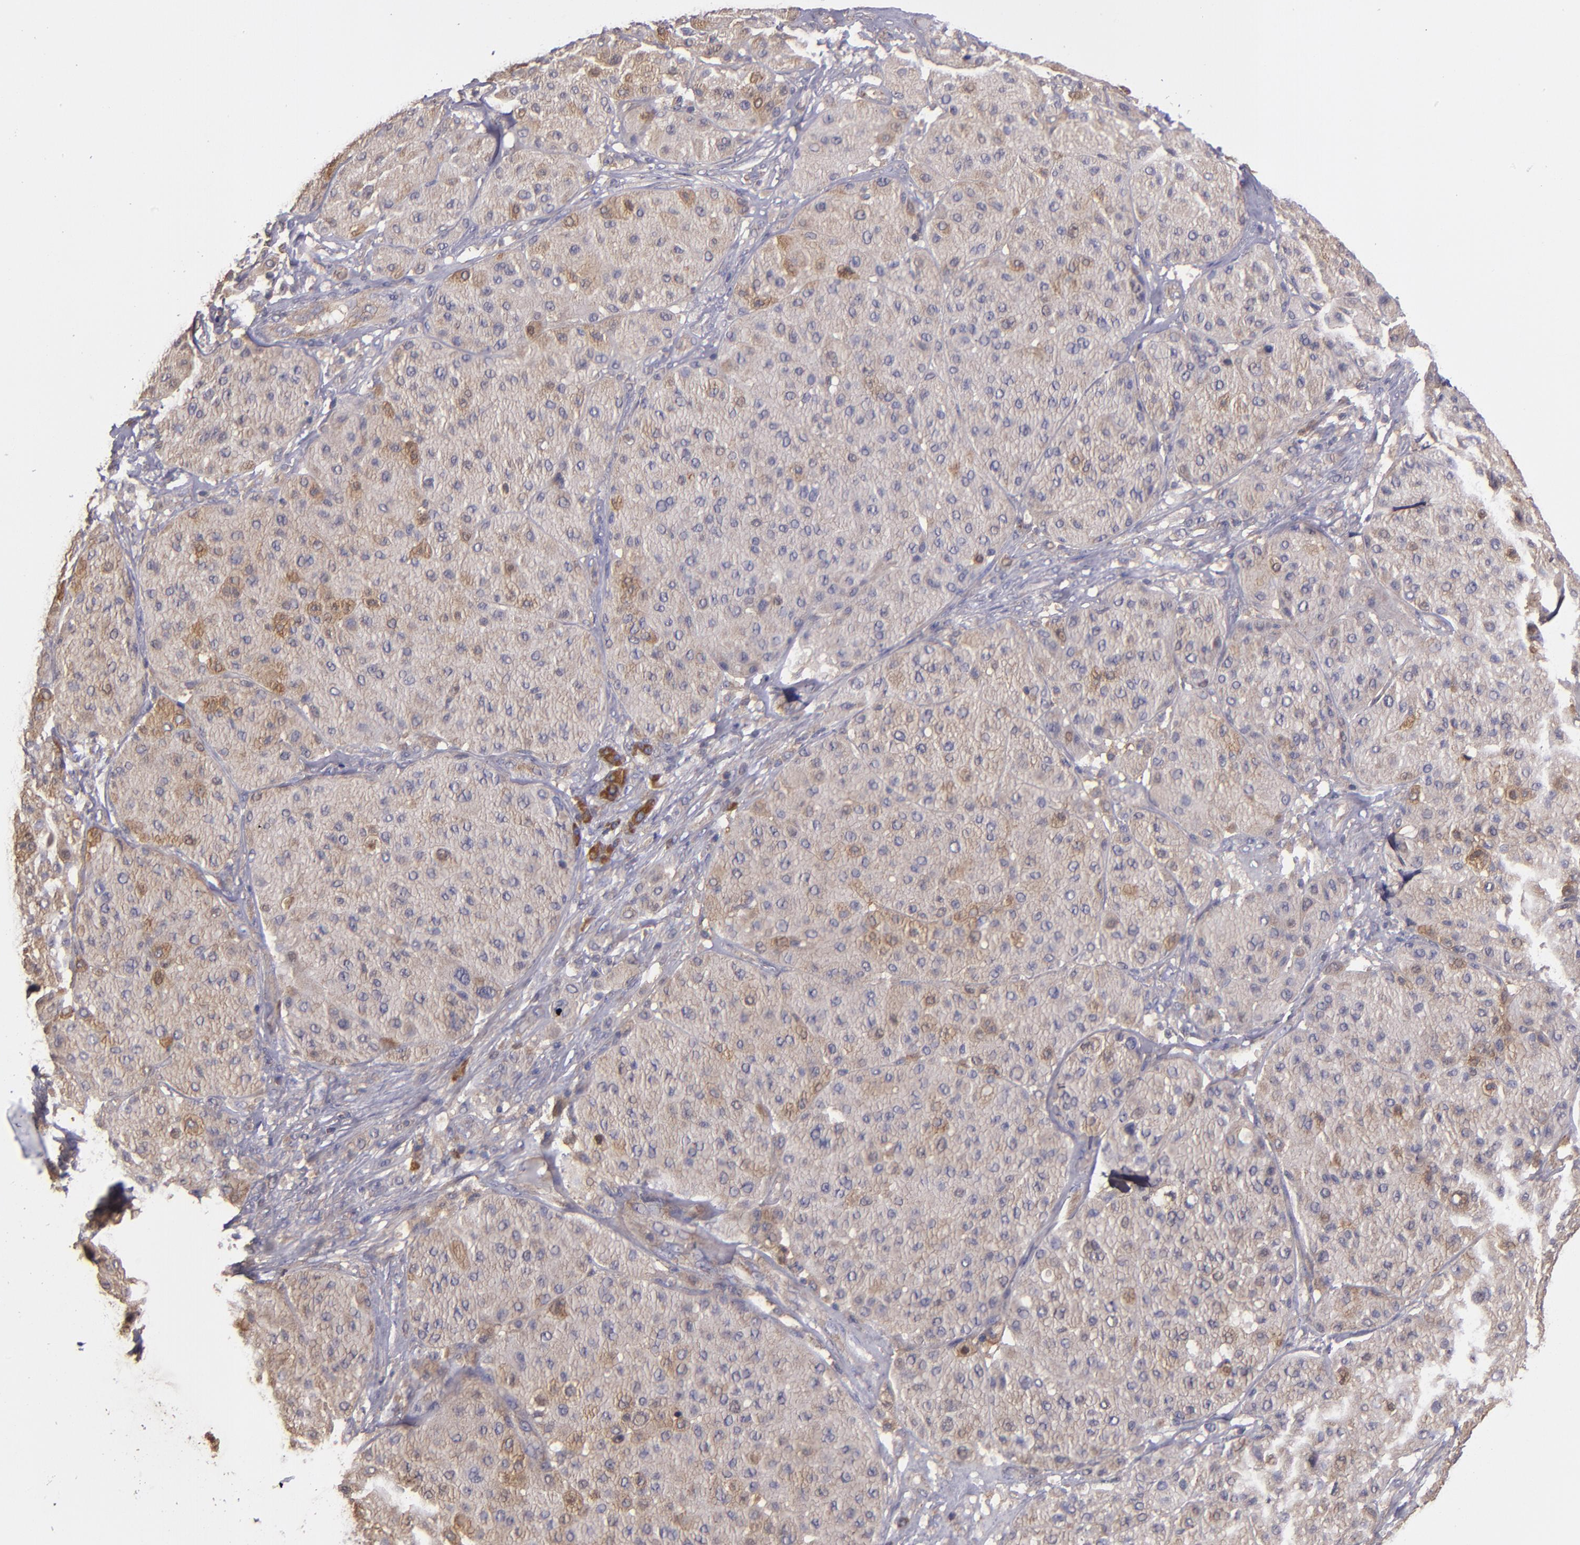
{"staining": {"intensity": "weak", "quantity": ">75%", "location": "cytoplasmic/membranous"}, "tissue": "melanoma", "cell_type": "Tumor cells", "image_type": "cancer", "snomed": [{"axis": "morphology", "description": "Normal tissue, NOS"}, {"axis": "morphology", "description": "Malignant melanoma, Metastatic site"}, {"axis": "topography", "description": "Skin"}], "caption": "The immunohistochemical stain shows weak cytoplasmic/membranous expression in tumor cells of malignant melanoma (metastatic site) tissue.", "gene": "CARS1", "patient": {"sex": "male", "age": 41}}